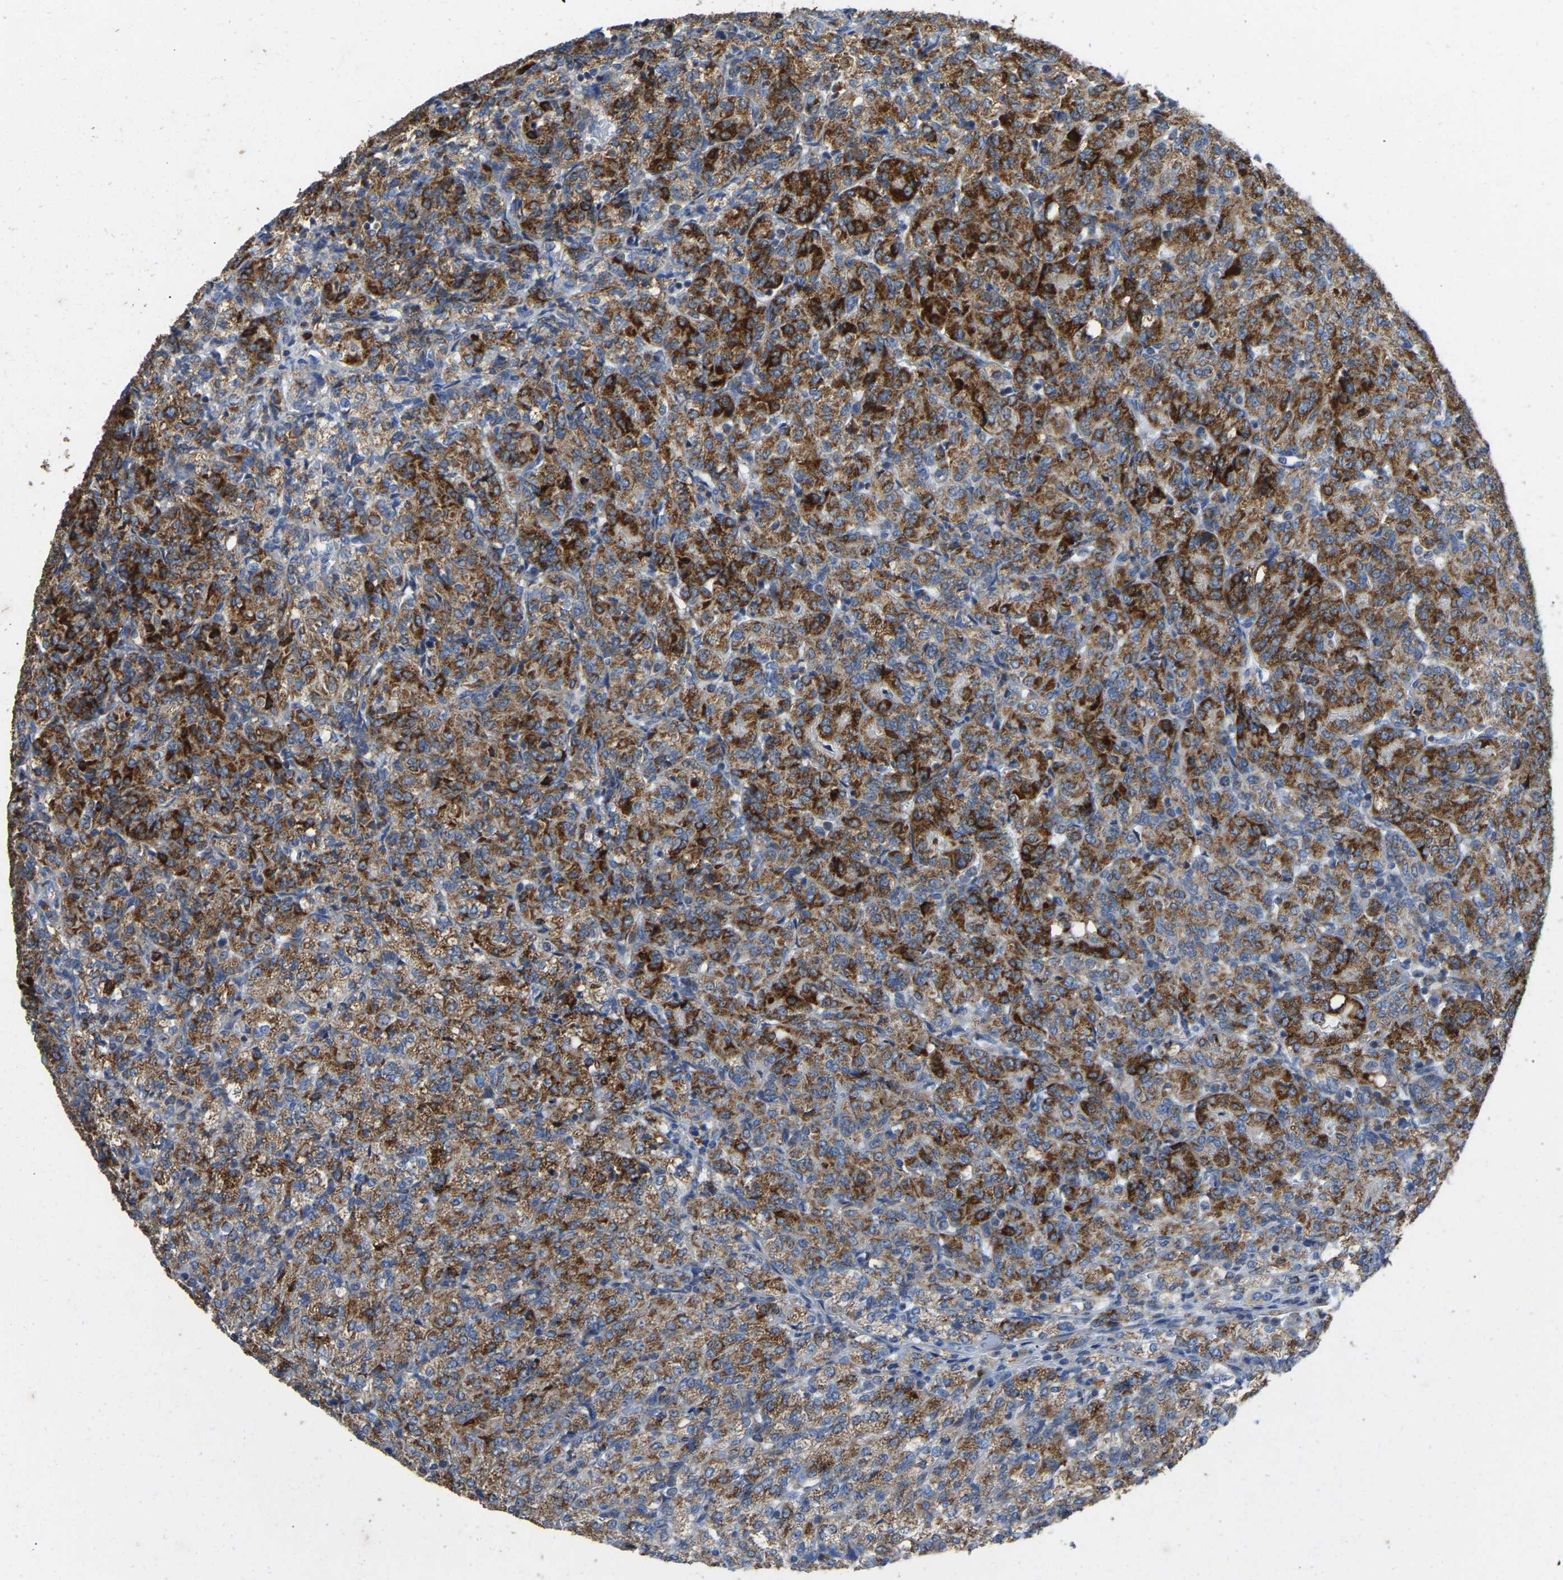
{"staining": {"intensity": "strong", "quantity": ">75%", "location": "cytoplasmic/membranous"}, "tissue": "renal cancer", "cell_type": "Tumor cells", "image_type": "cancer", "snomed": [{"axis": "morphology", "description": "Adenocarcinoma, NOS"}, {"axis": "topography", "description": "Kidney"}], "caption": "This is a photomicrograph of immunohistochemistry staining of renal cancer (adenocarcinoma), which shows strong expression in the cytoplasmic/membranous of tumor cells.", "gene": "ETFB", "patient": {"sex": "male", "age": 77}}